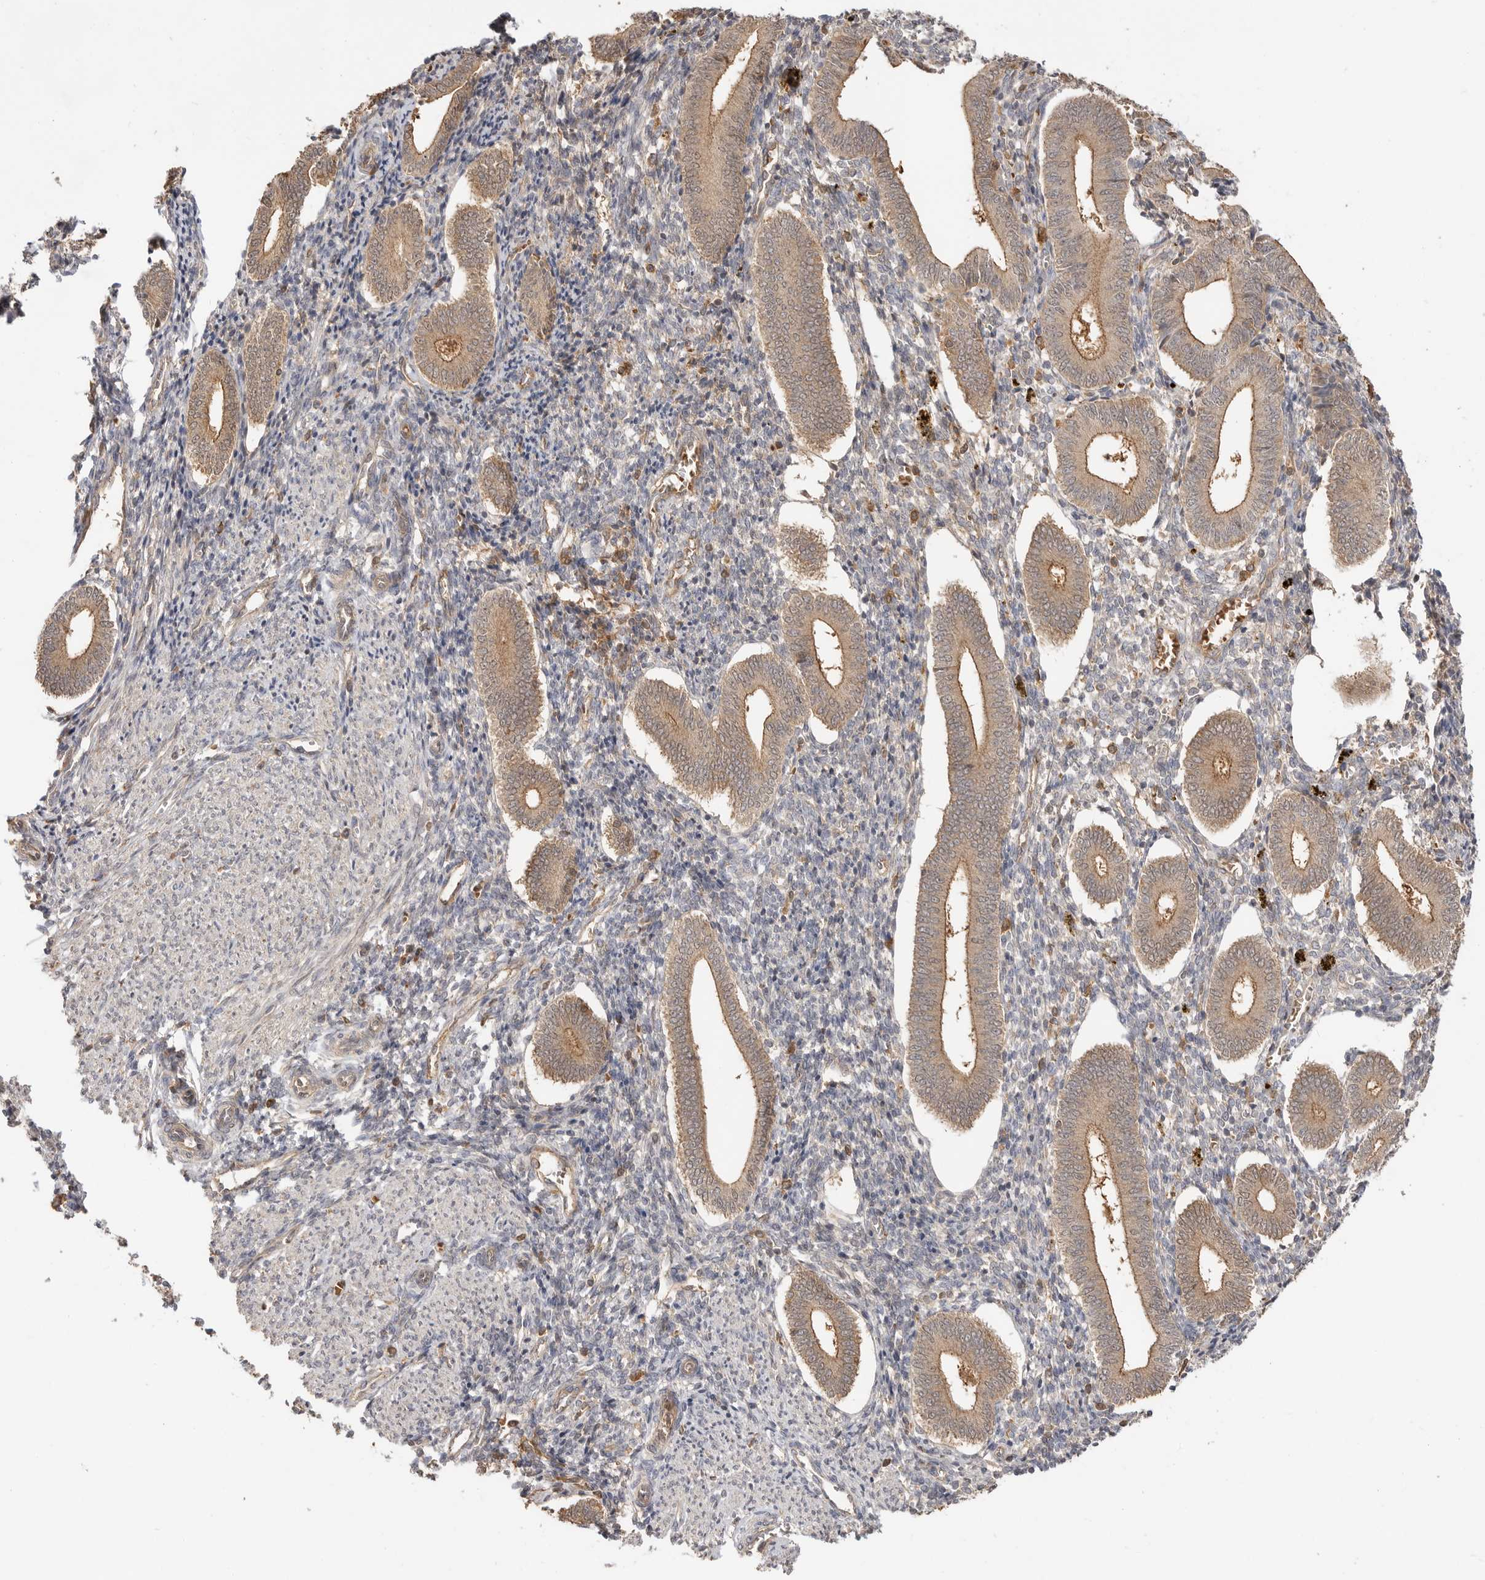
{"staining": {"intensity": "negative", "quantity": "none", "location": "none"}, "tissue": "endometrium", "cell_type": "Cells in endometrial stroma", "image_type": "normal", "snomed": [{"axis": "morphology", "description": "Normal tissue, NOS"}, {"axis": "topography", "description": "Uterus"}, {"axis": "topography", "description": "Endometrium"}], "caption": "There is no significant positivity in cells in endometrial stroma of endometrium. (DAB immunohistochemistry visualized using brightfield microscopy, high magnification).", "gene": "CLDN12", "patient": {"sex": "female", "age": 33}}